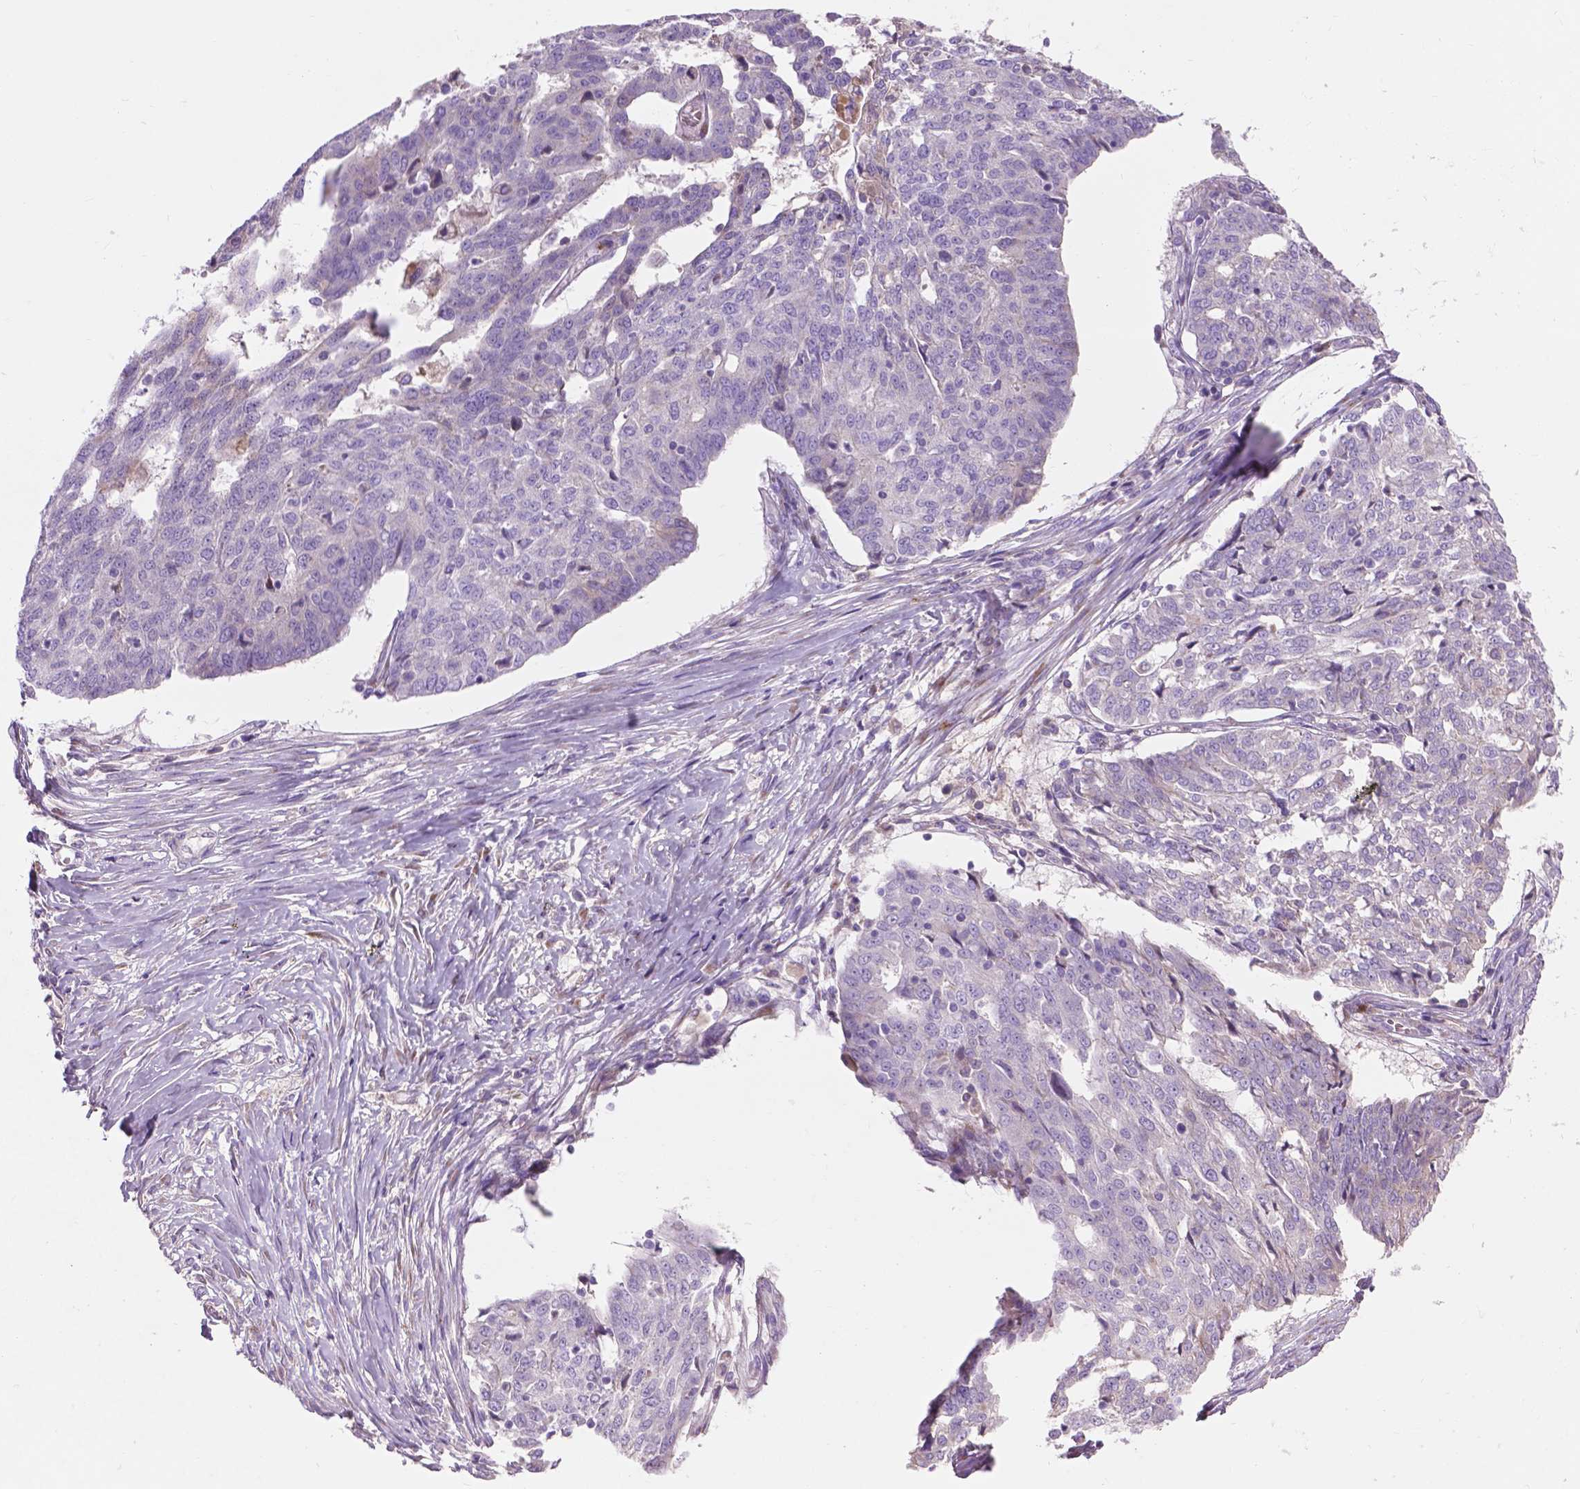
{"staining": {"intensity": "negative", "quantity": "none", "location": "none"}, "tissue": "ovarian cancer", "cell_type": "Tumor cells", "image_type": "cancer", "snomed": [{"axis": "morphology", "description": "Cystadenocarcinoma, serous, NOS"}, {"axis": "topography", "description": "Ovary"}], "caption": "Ovarian serous cystadenocarcinoma was stained to show a protein in brown. There is no significant expression in tumor cells. (DAB immunohistochemistry (IHC) visualized using brightfield microscopy, high magnification).", "gene": "NOXO1", "patient": {"sex": "female", "age": 67}}